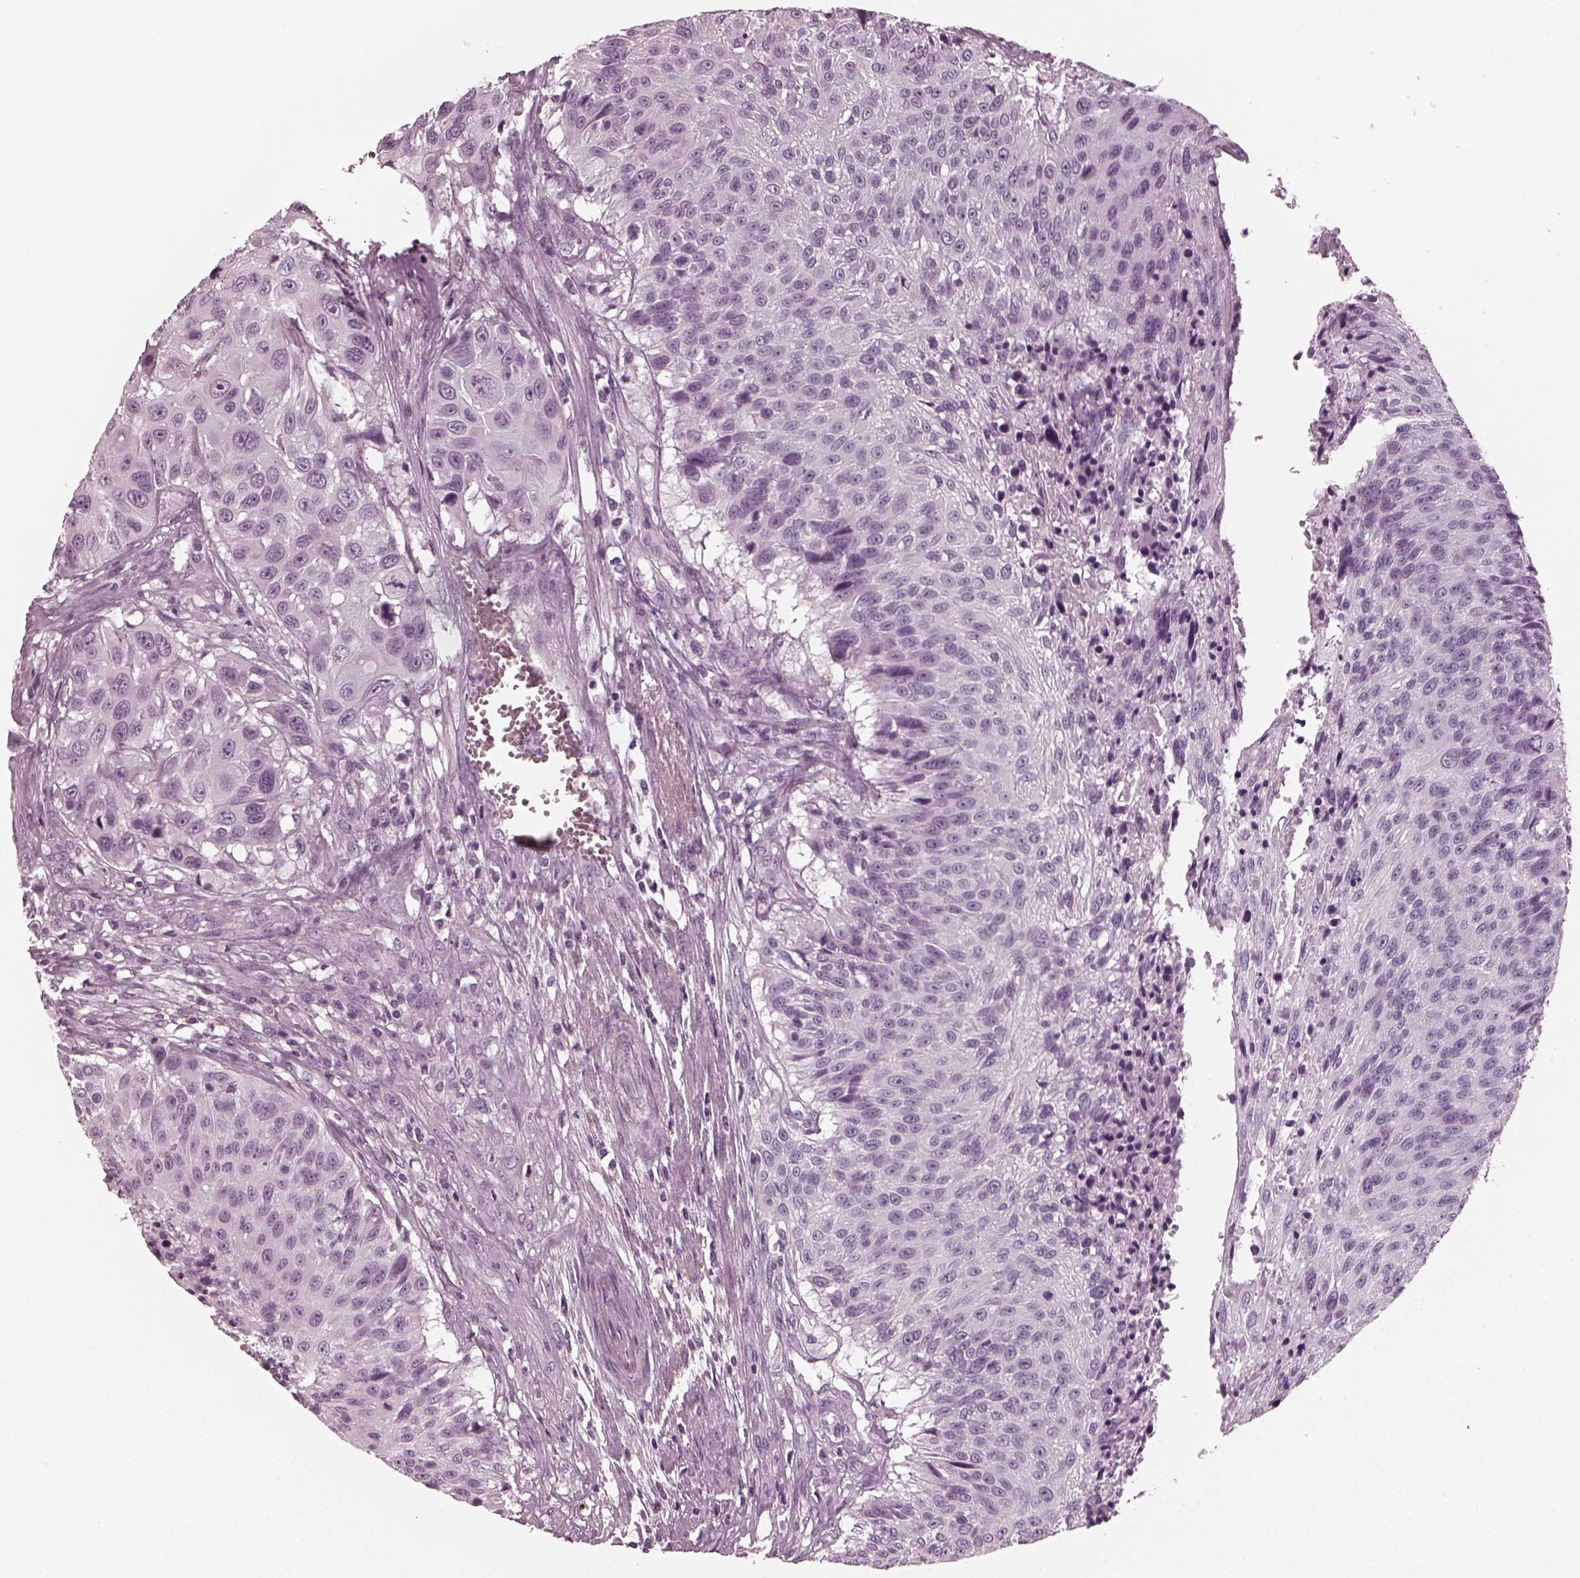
{"staining": {"intensity": "negative", "quantity": "none", "location": "none"}, "tissue": "urothelial cancer", "cell_type": "Tumor cells", "image_type": "cancer", "snomed": [{"axis": "morphology", "description": "Urothelial carcinoma, NOS"}, {"axis": "topography", "description": "Urinary bladder"}], "caption": "Tumor cells are negative for protein expression in human transitional cell carcinoma.", "gene": "RCVRN", "patient": {"sex": "male", "age": 55}}